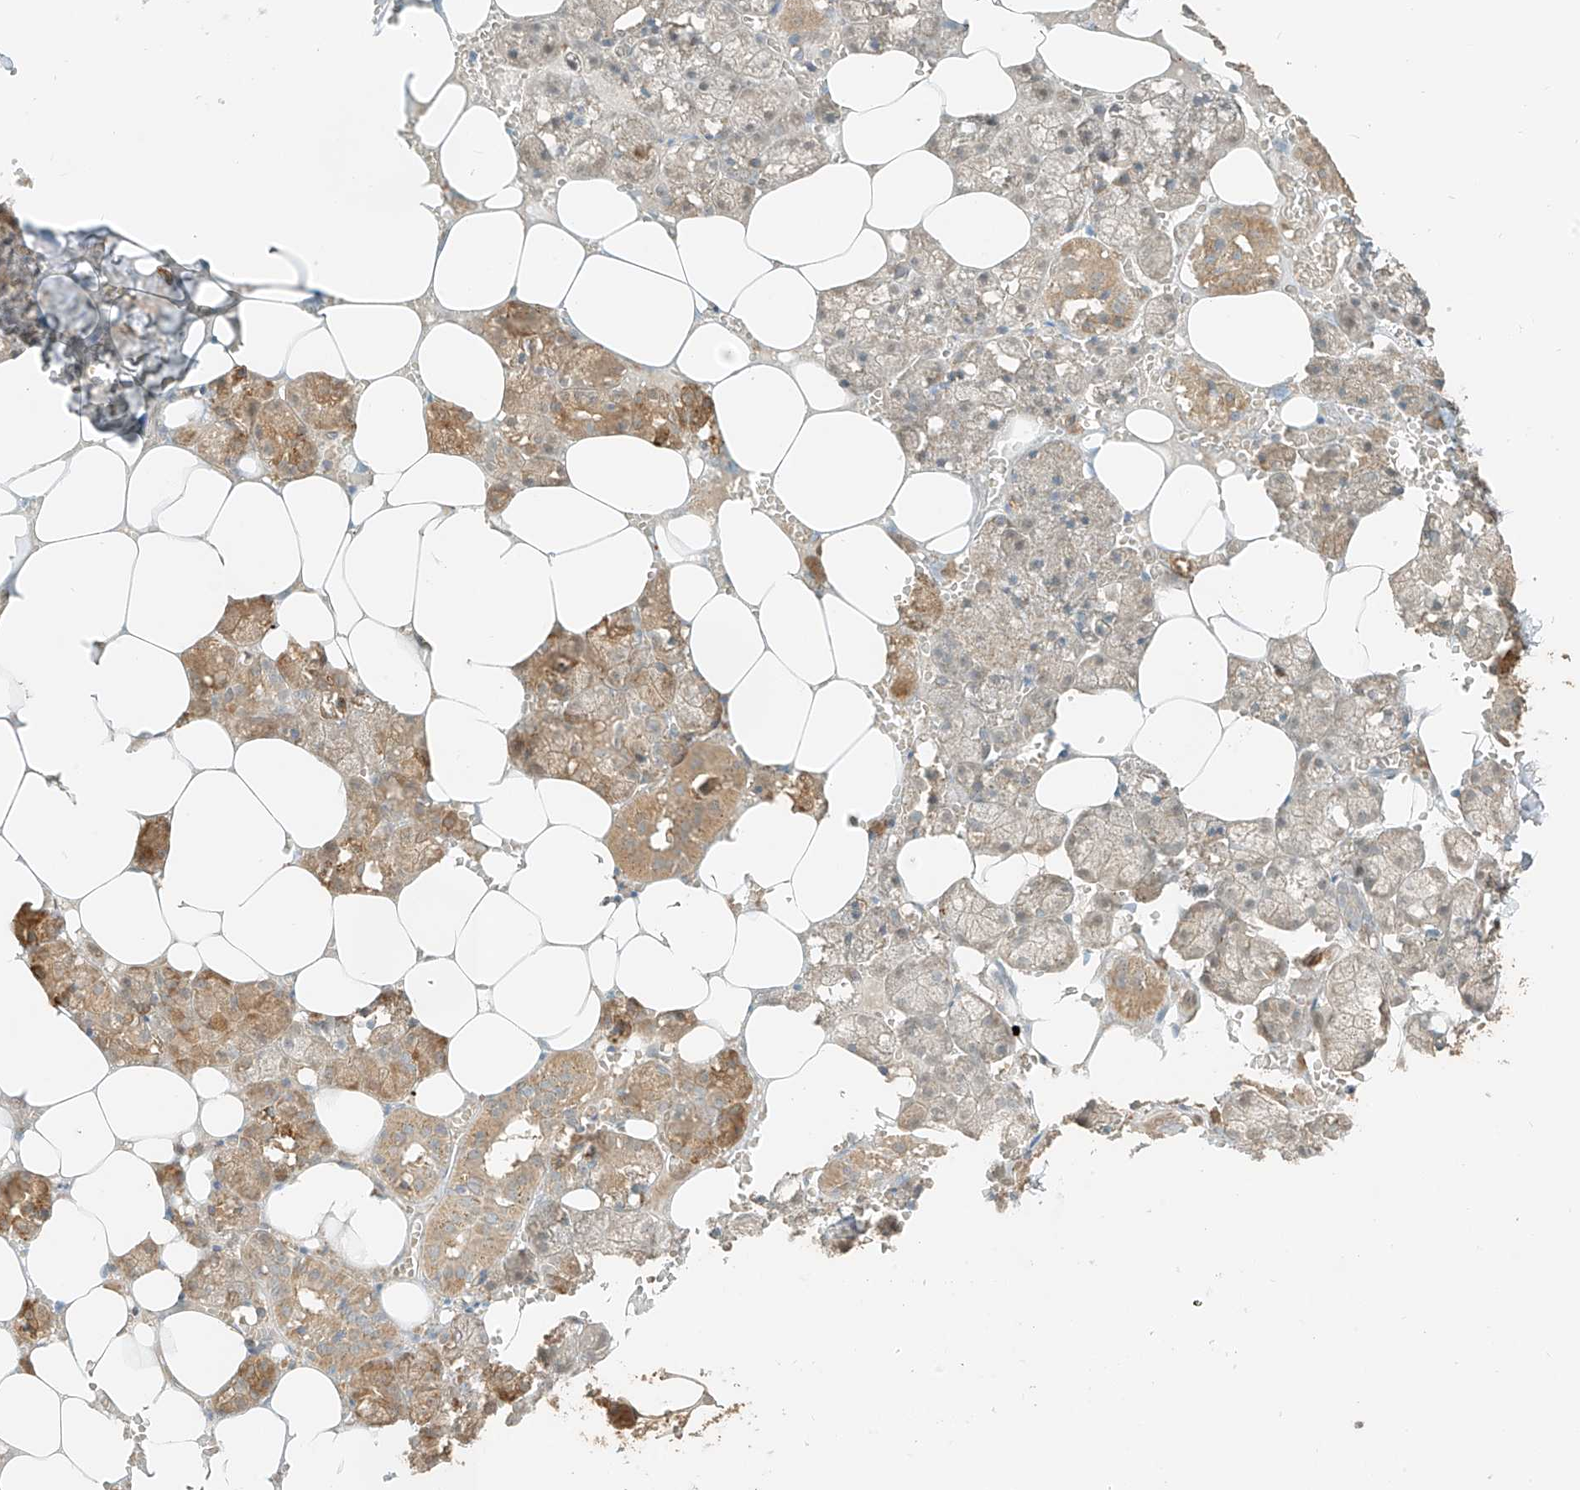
{"staining": {"intensity": "moderate", "quantity": "25%-75%", "location": "cytoplasmic/membranous"}, "tissue": "salivary gland", "cell_type": "Glandular cells", "image_type": "normal", "snomed": [{"axis": "morphology", "description": "Normal tissue, NOS"}, {"axis": "topography", "description": "Salivary gland"}], "caption": "Human salivary gland stained for a protein (brown) exhibits moderate cytoplasmic/membranous positive expression in approximately 25%-75% of glandular cells.", "gene": "RFTN2", "patient": {"sex": "male", "age": 62}}